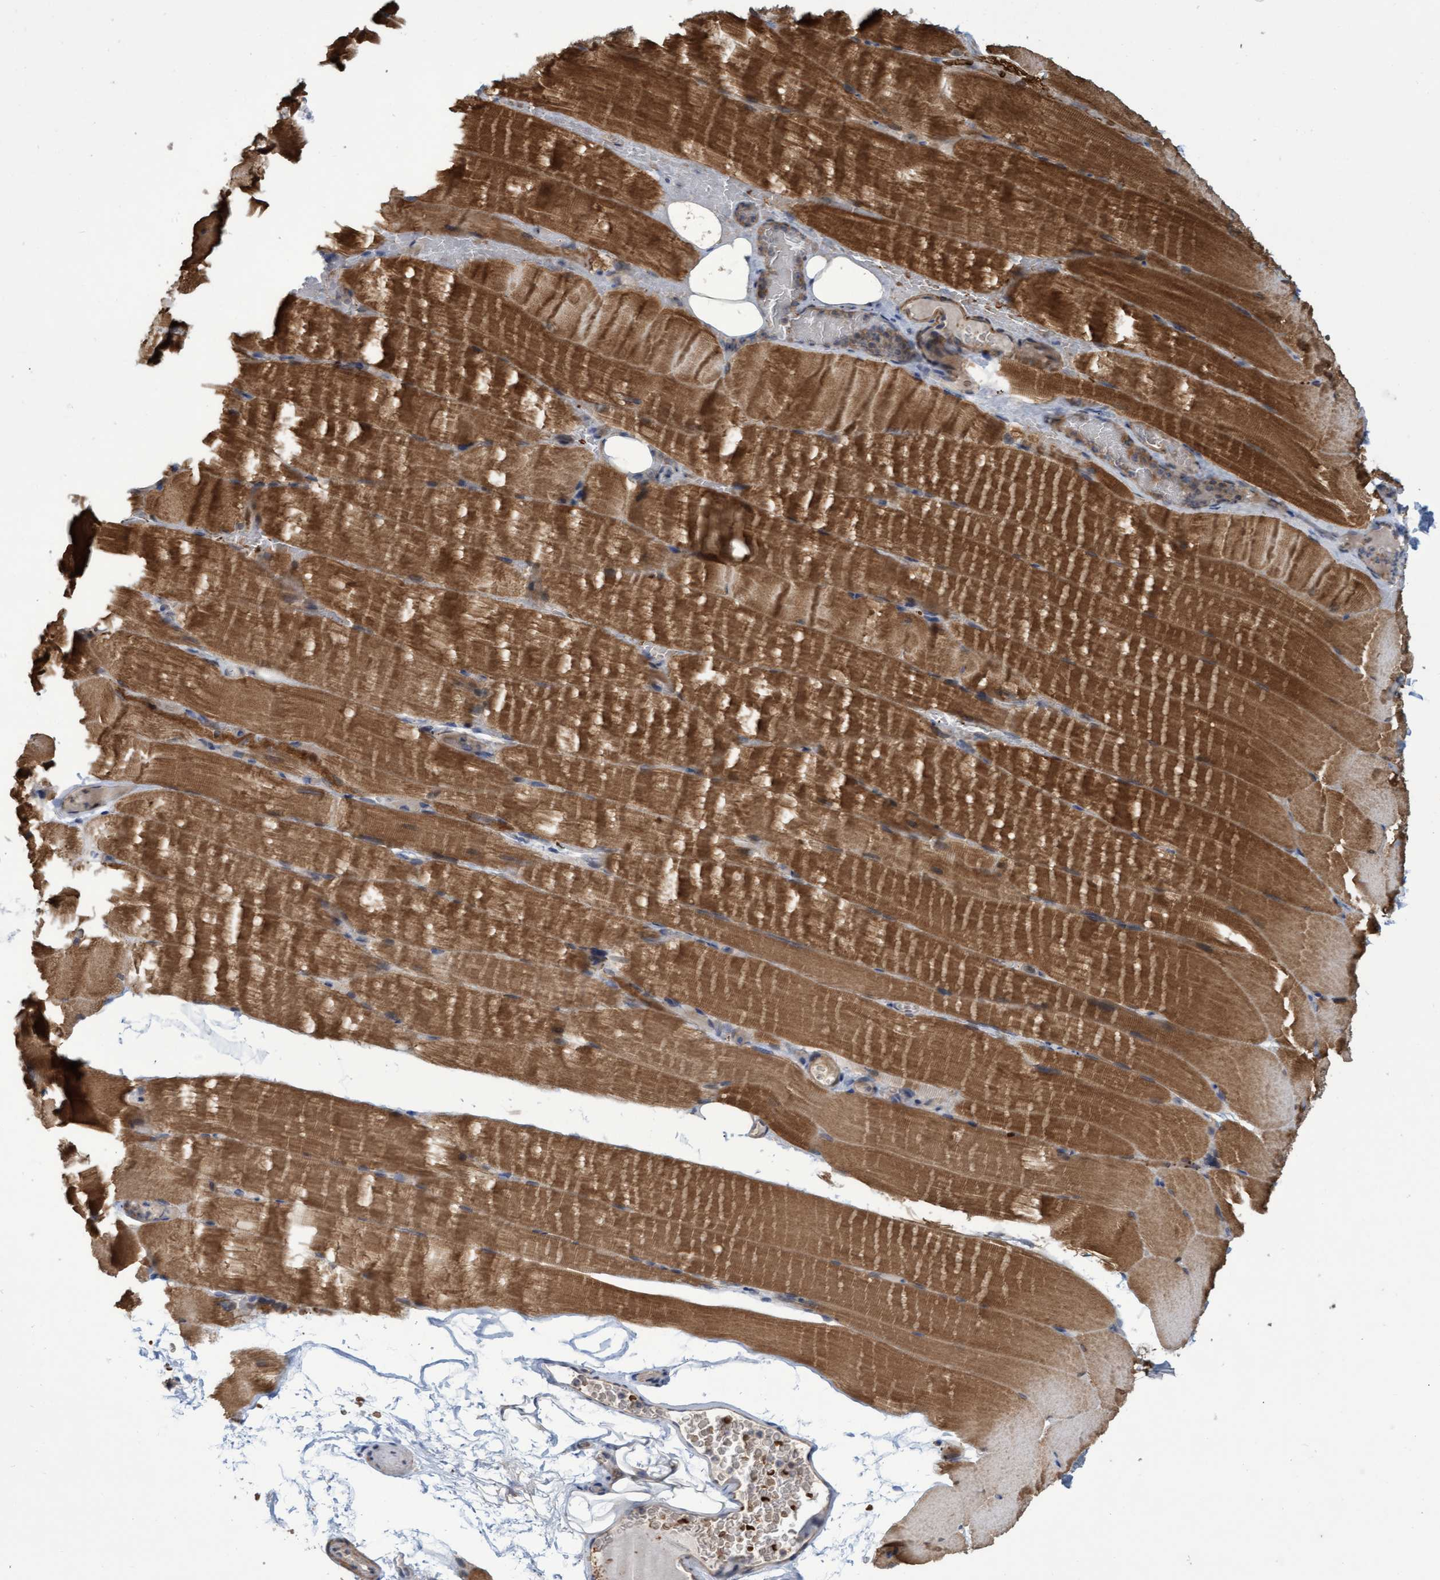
{"staining": {"intensity": "moderate", "quantity": ">75%", "location": "cytoplasmic/membranous"}, "tissue": "skeletal muscle", "cell_type": "Myocytes", "image_type": "normal", "snomed": [{"axis": "morphology", "description": "Normal tissue, NOS"}, {"axis": "topography", "description": "Skeletal muscle"}, {"axis": "topography", "description": "Parathyroid gland"}], "caption": "Immunohistochemical staining of unremarkable skeletal muscle demonstrates medium levels of moderate cytoplasmic/membranous staining in approximately >75% of myocytes.", "gene": "NAA15", "patient": {"sex": "female", "age": 37}}